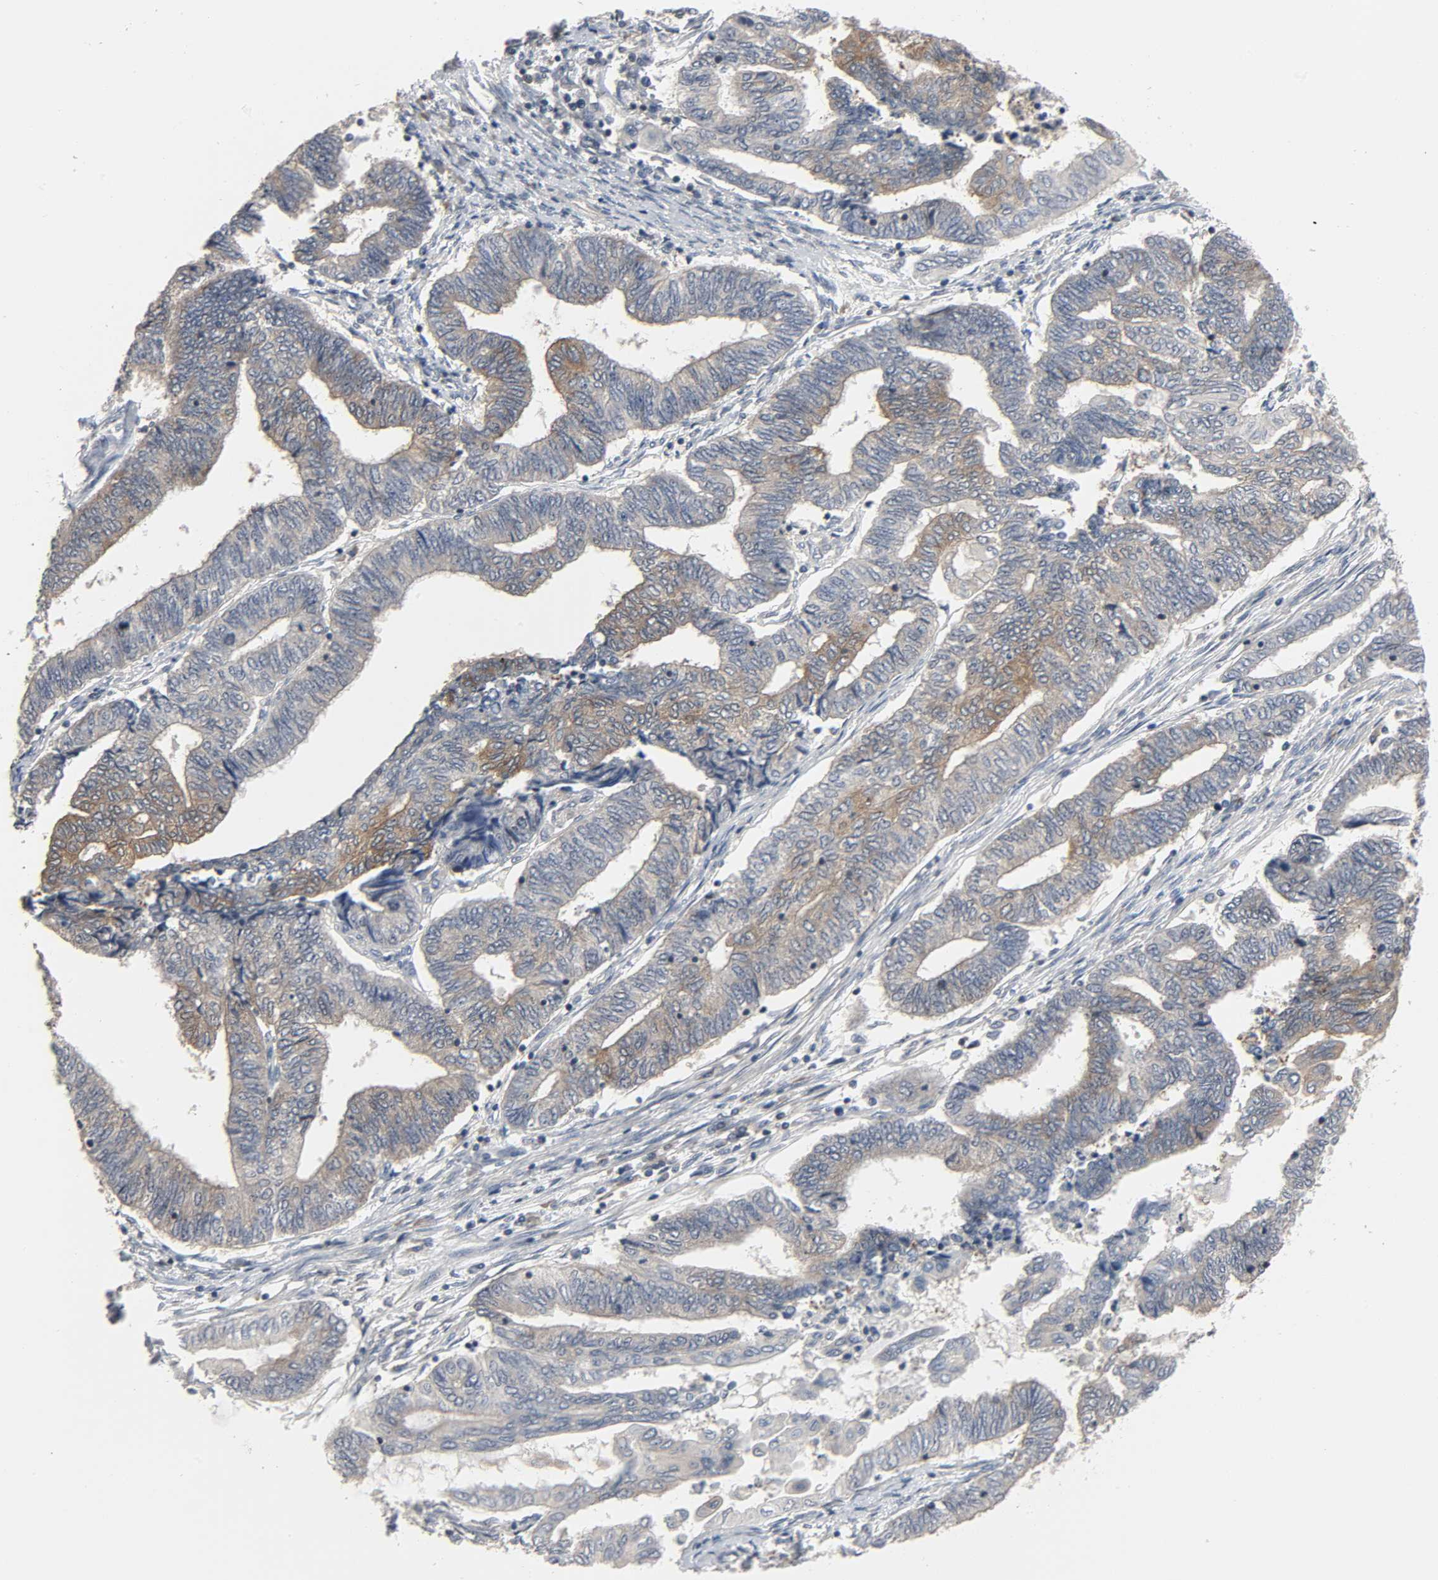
{"staining": {"intensity": "moderate", "quantity": "25%-75%", "location": "cytoplasmic/membranous"}, "tissue": "endometrial cancer", "cell_type": "Tumor cells", "image_type": "cancer", "snomed": [{"axis": "morphology", "description": "Adenocarcinoma, NOS"}, {"axis": "topography", "description": "Uterus"}, {"axis": "topography", "description": "Endometrium"}], "caption": "Protein analysis of adenocarcinoma (endometrial) tissue displays moderate cytoplasmic/membranous staining in approximately 25%-75% of tumor cells.", "gene": "PLEKHA2", "patient": {"sex": "female", "age": 70}}